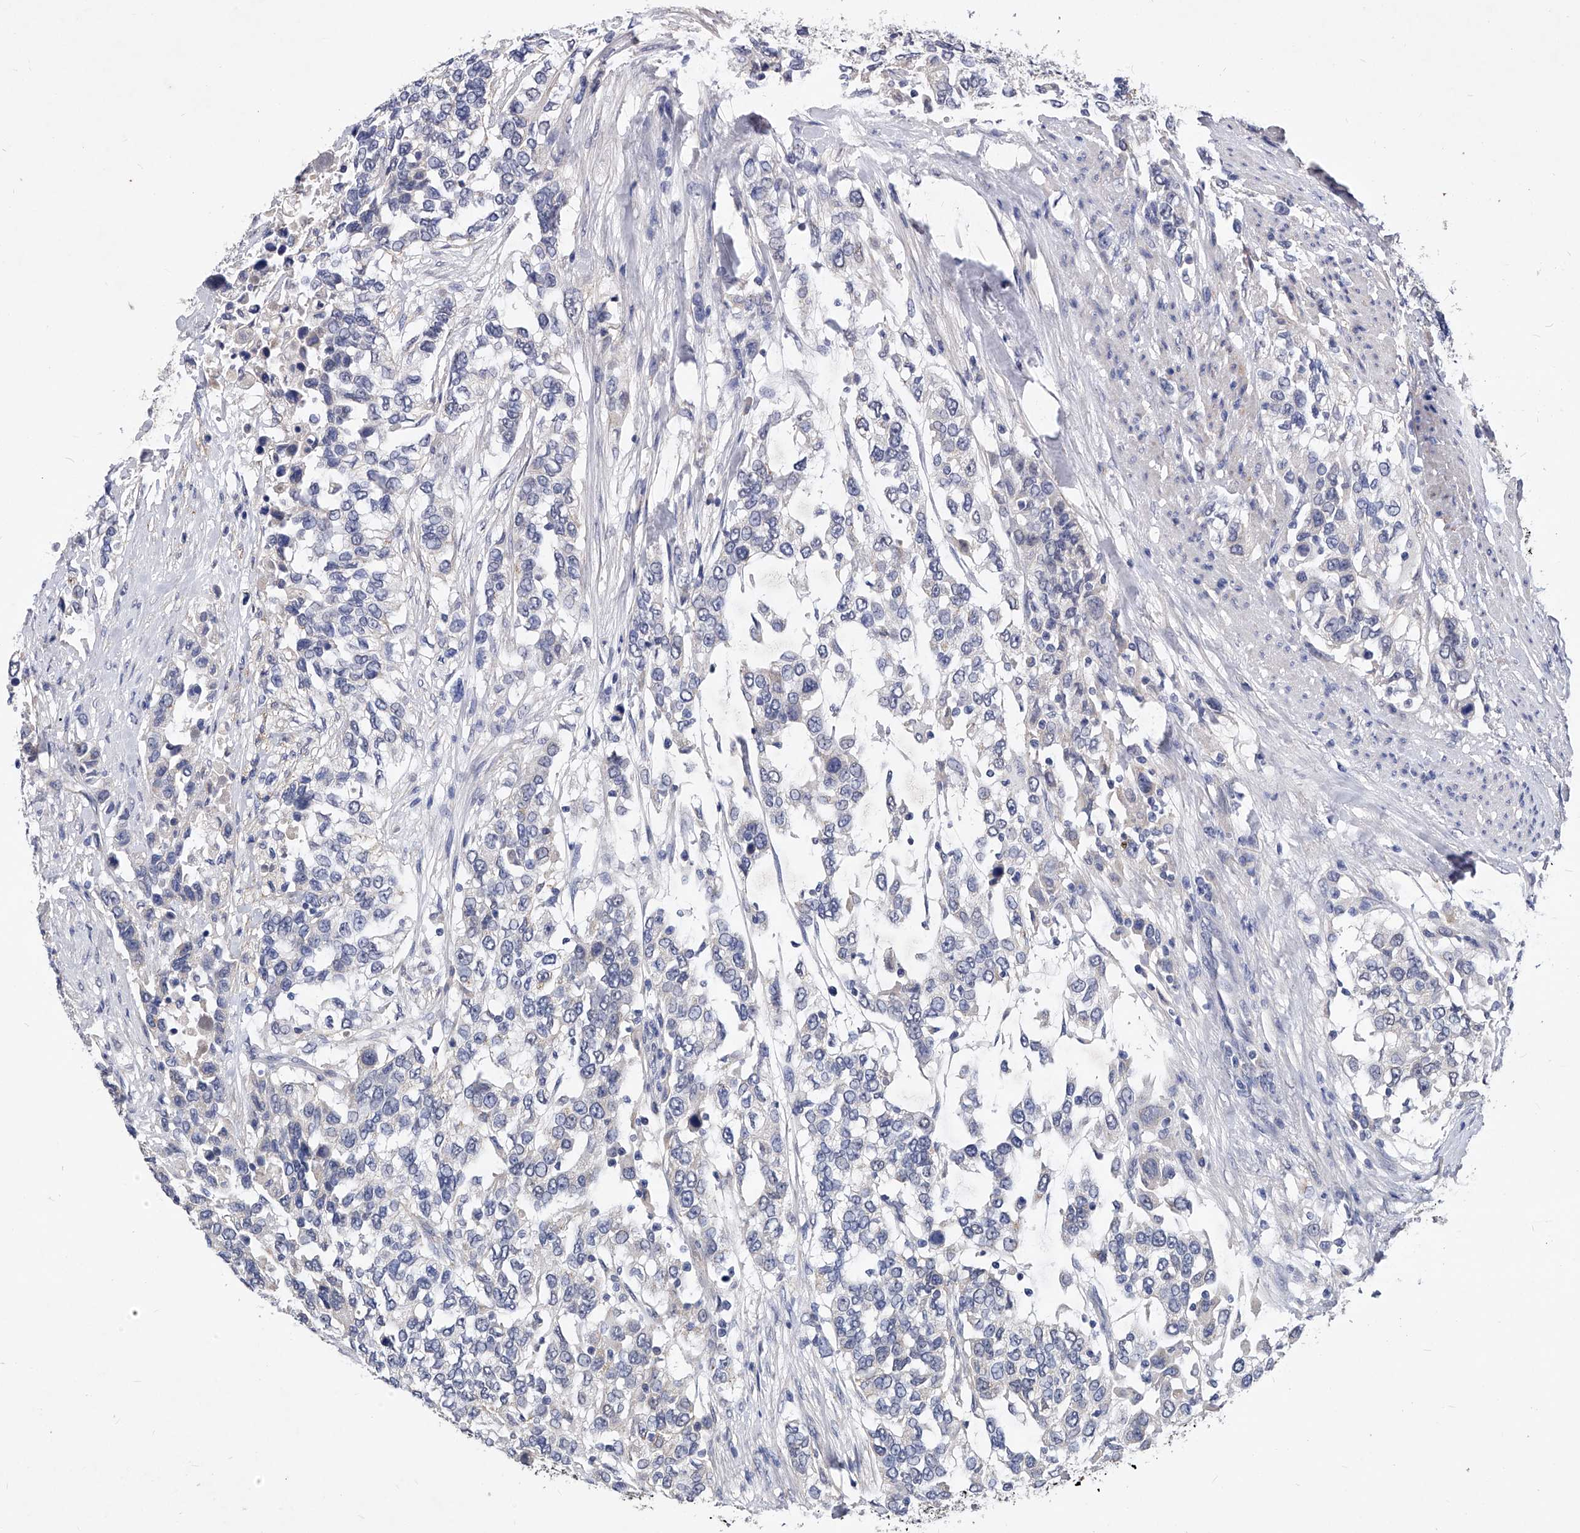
{"staining": {"intensity": "negative", "quantity": "none", "location": "none"}, "tissue": "urothelial cancer", "cell_type": "Tumor cells", "image_type": "cancer", "snomed": [{"axis": "morphology", "description": "Urothelial carcinoma, High grade"}, {"axis": "topography", "description": "Urinary bladder"}], "caption": "Immunohistochemistry (IHC) of human urothelial cancer displays no expression in tumor cells. (Immunohistochemistry, brightfield microscopy, high magnification).", "gene": "ZNF529", "patient": {"sex": "female", "age": 80}}